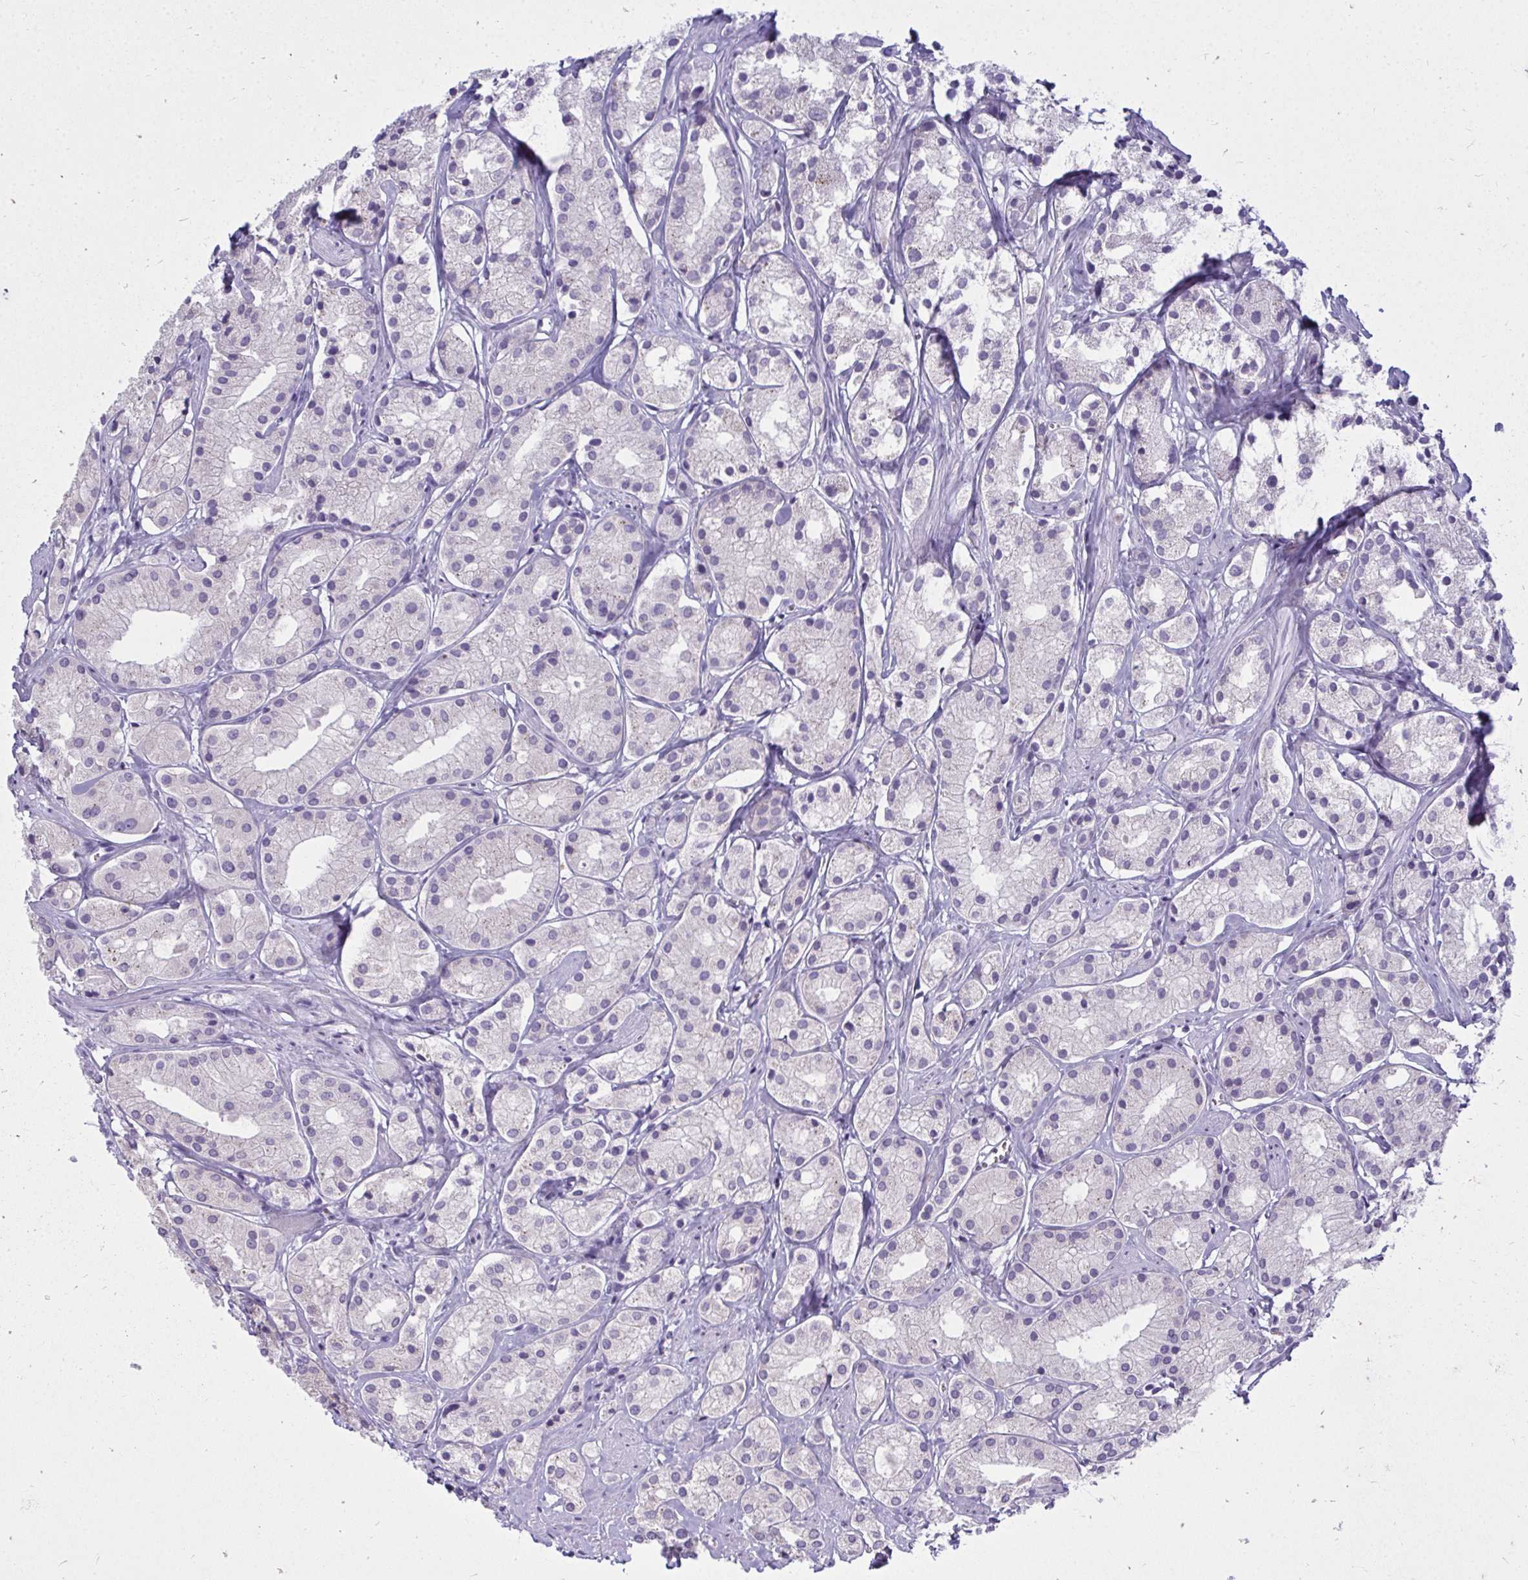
{"staining": {"intensity": "negative", "quantity": "none", "location": "none"}, "tissue": "prostate cancer", "cell_type": "Tumor cells", "image_type": "cancer", "snomed": [{"axis": "morphology", "description": "Adenocarcinoma, Low grade"}, {"axis": "topography", "description": "Prostate"}], "caption": "Micrograph shows no protein staining in tumor cells of prostate cancer tissue. (DAB (3,3'-diaminobenzidine) IHC, high magnification).", "gene": "QDPR", "patient": {"sex": "male", "age": 69}}